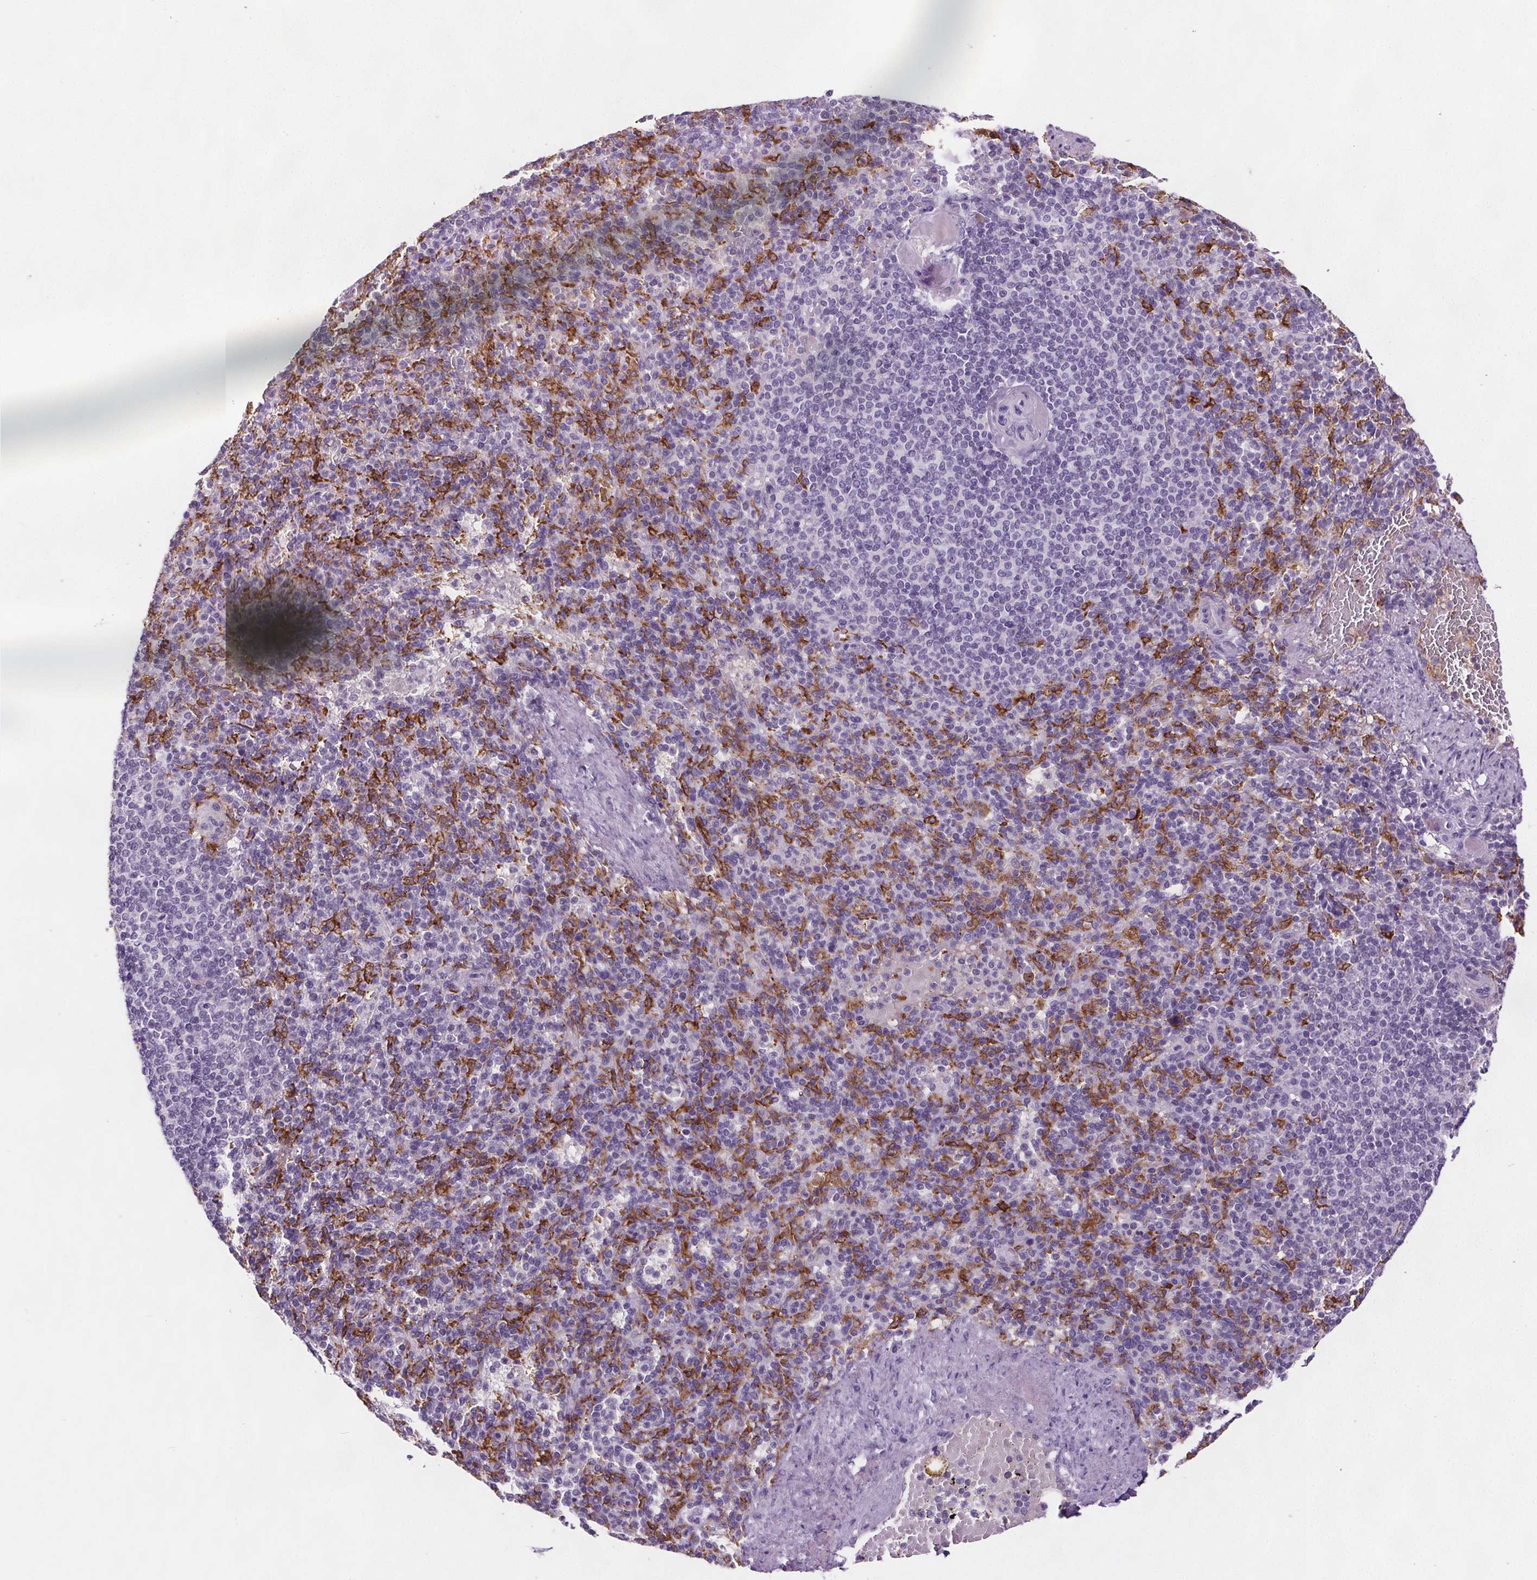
{"staining": {"intensity": "strong", "quantity": "25%-75%", "location": "cytoplasmic/membranous"}, "tissue": "spleen", "cell_type": "Cells in red pulp", "image_type": "normal", "snomed": [{"axis": "morphology", "description": "Normal tissue, NOS"}, {"axis": "topography", "description": "Spleen"}], "caption": "Immunohistochemistry (IHC) photomicrograph of normal spleen: spleen stained using IHC reveals high levels of strong protein expression localized specifically in the cytoplasmic/membranous of cells in red pulp, appearing as a cytoplasmic/membranous brown color.", "gene": "CD5L", "patient": {"sex": "female", "age": 74}}